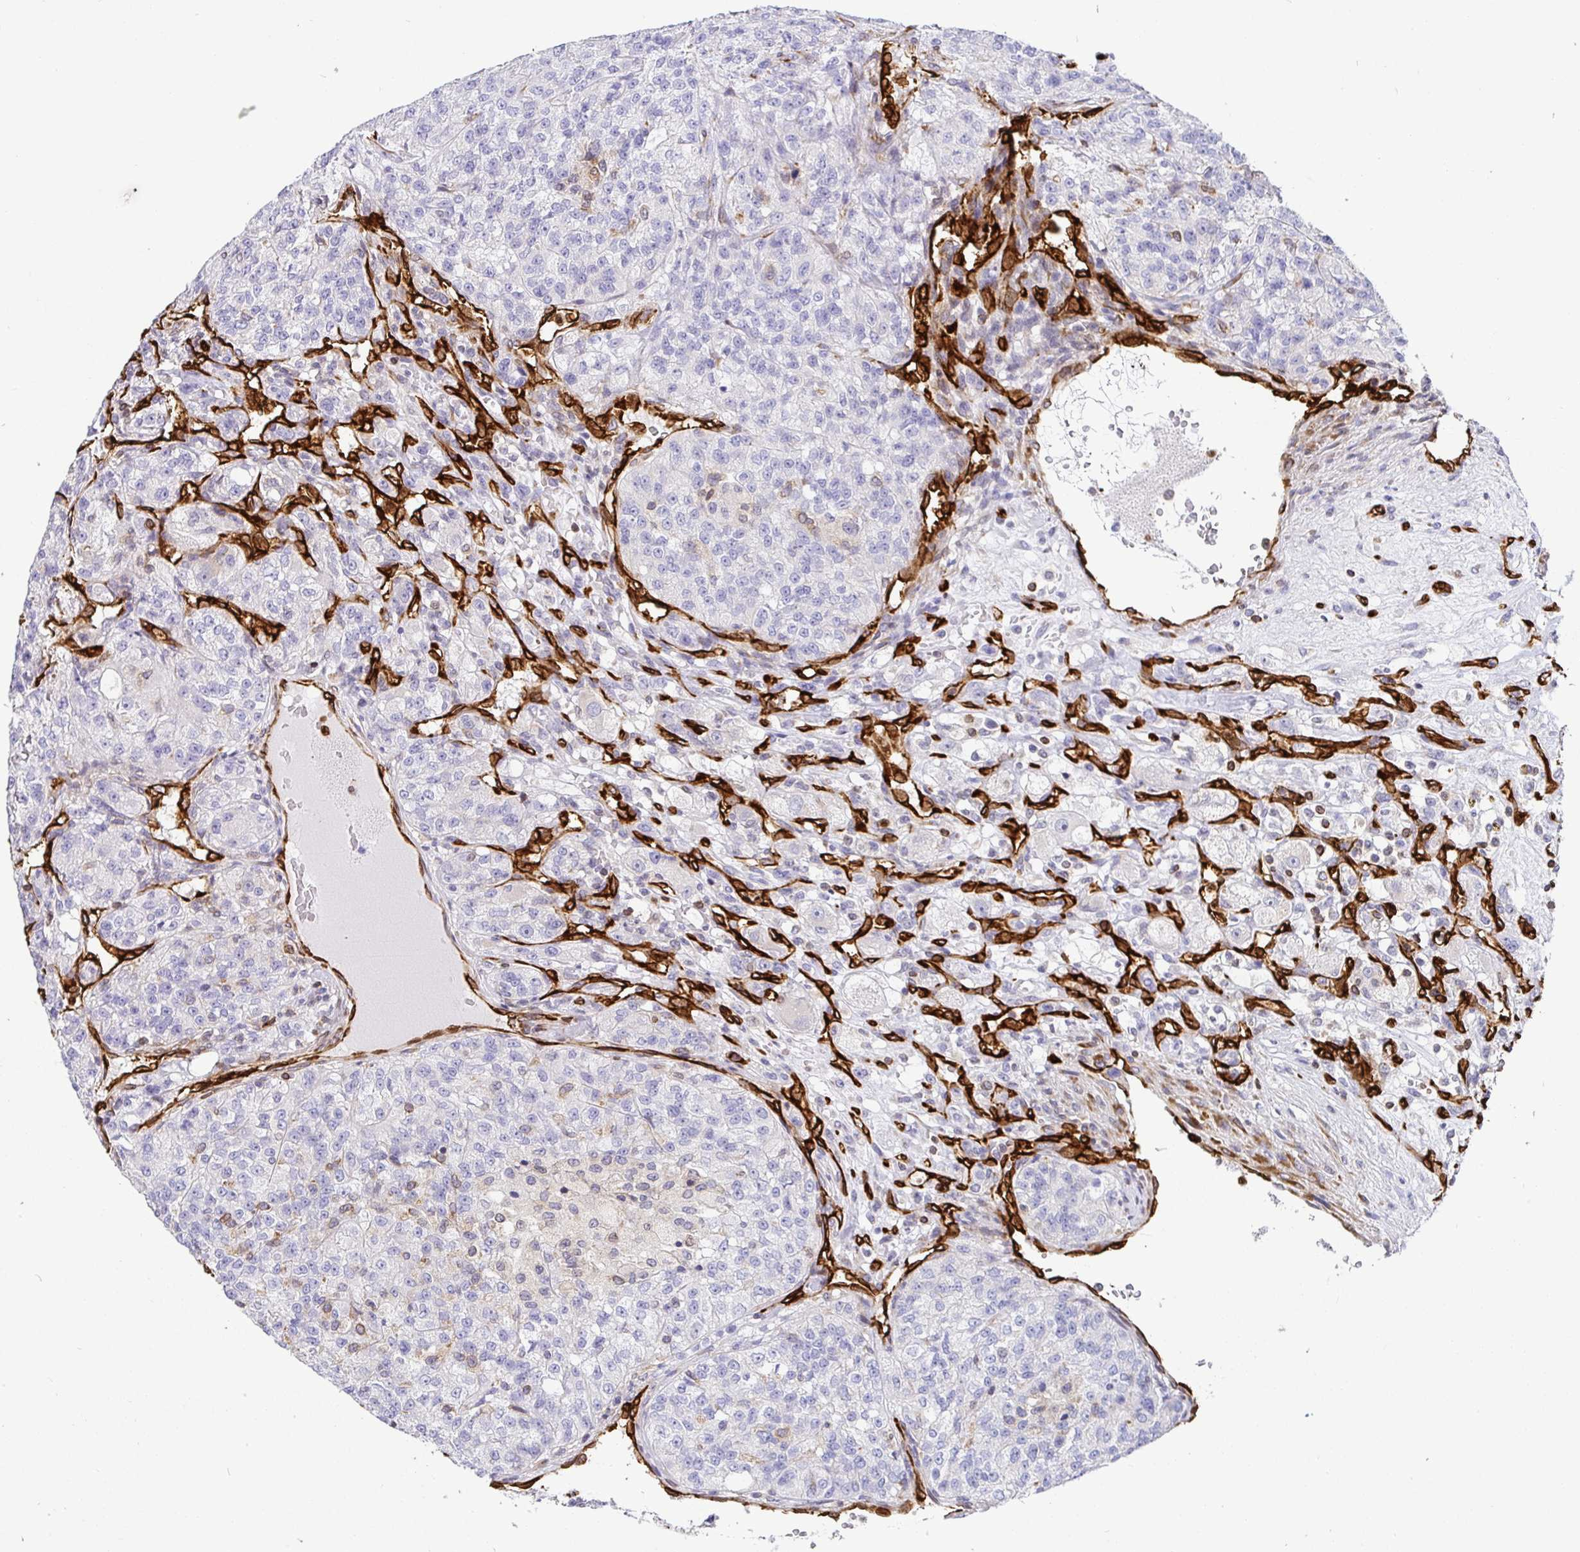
{"staining": {"intensity": "negative", "quantity": "none", "location": "none"}, "tissue": "renal cancer", "cell_type": "Tumor cells", "image_type": "cancer", "snomed": [{"axis": "morphology", "description": "Adenocarcinoma, NOS"}, {"axis": "topography", "description": "Kidney"}], "caption": "DAB immunohistochemical staining of renal adenocarcinoma shows no significant staining in tumor cells. The staining was performed using DAB to visualize the protein expression in brown, while the nuclei were stained in blue with hematoxylin (Magnification: 20x).", "gene": "TP53I11", "patient": {"sex": "female", "age": 63}}